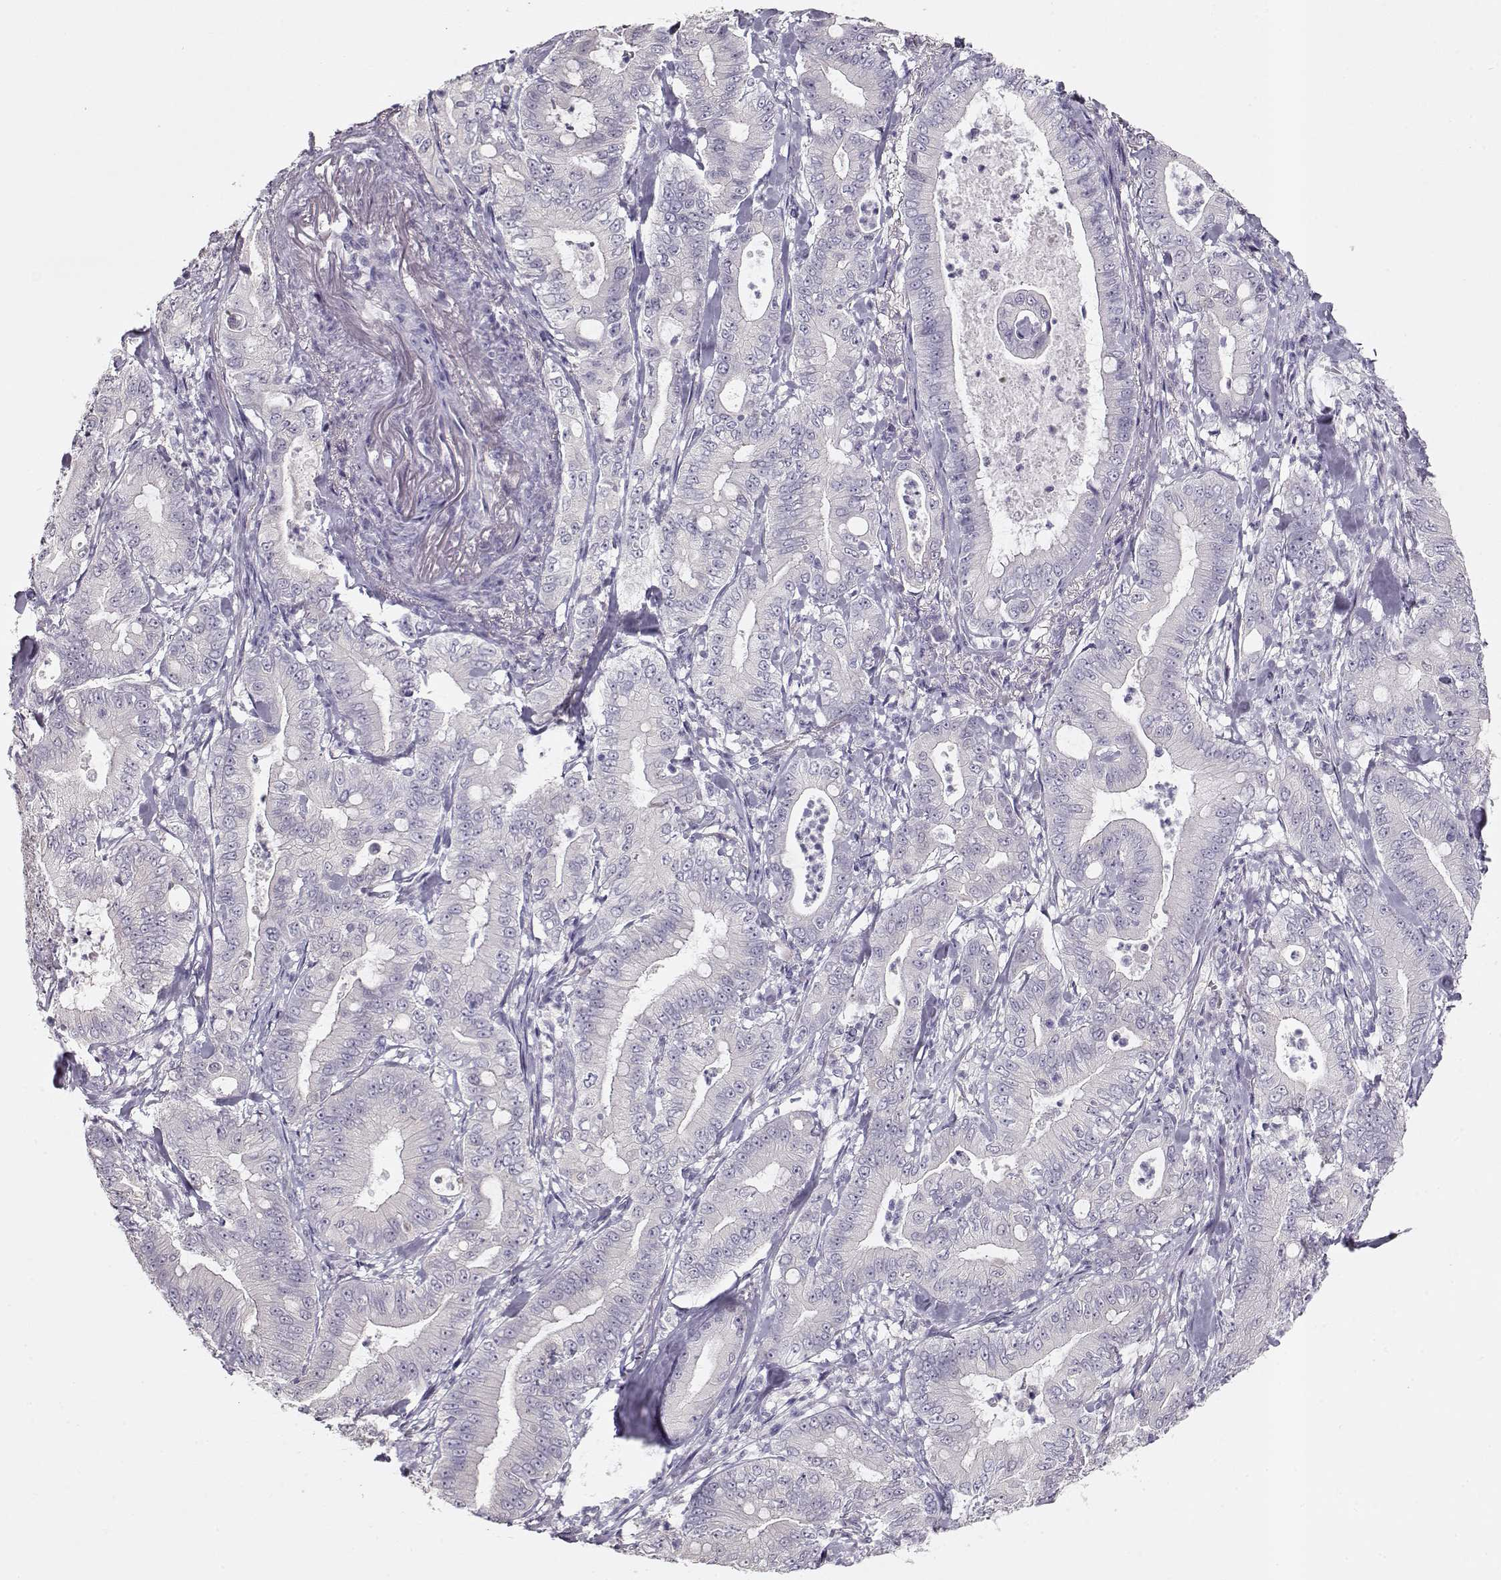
{"staining": {"intensity": "negative", "quantity": "none", "location": "none"}, "tissue": "pancreatic cancer", "cell_type": "Tumor cells", "image_type": "cancer", "snomed": [{"axis": "morphology", "description": "Adenocarcinoma, NOS"}, {"axis": "topography", "description": "Pancreas"}], "caption": "Tumor cells are negative for protein expression in human pancreatic adenocarcinoma.", "gene": "GLIPR1L2", "patient": {"sex": "male", "age": 71}}